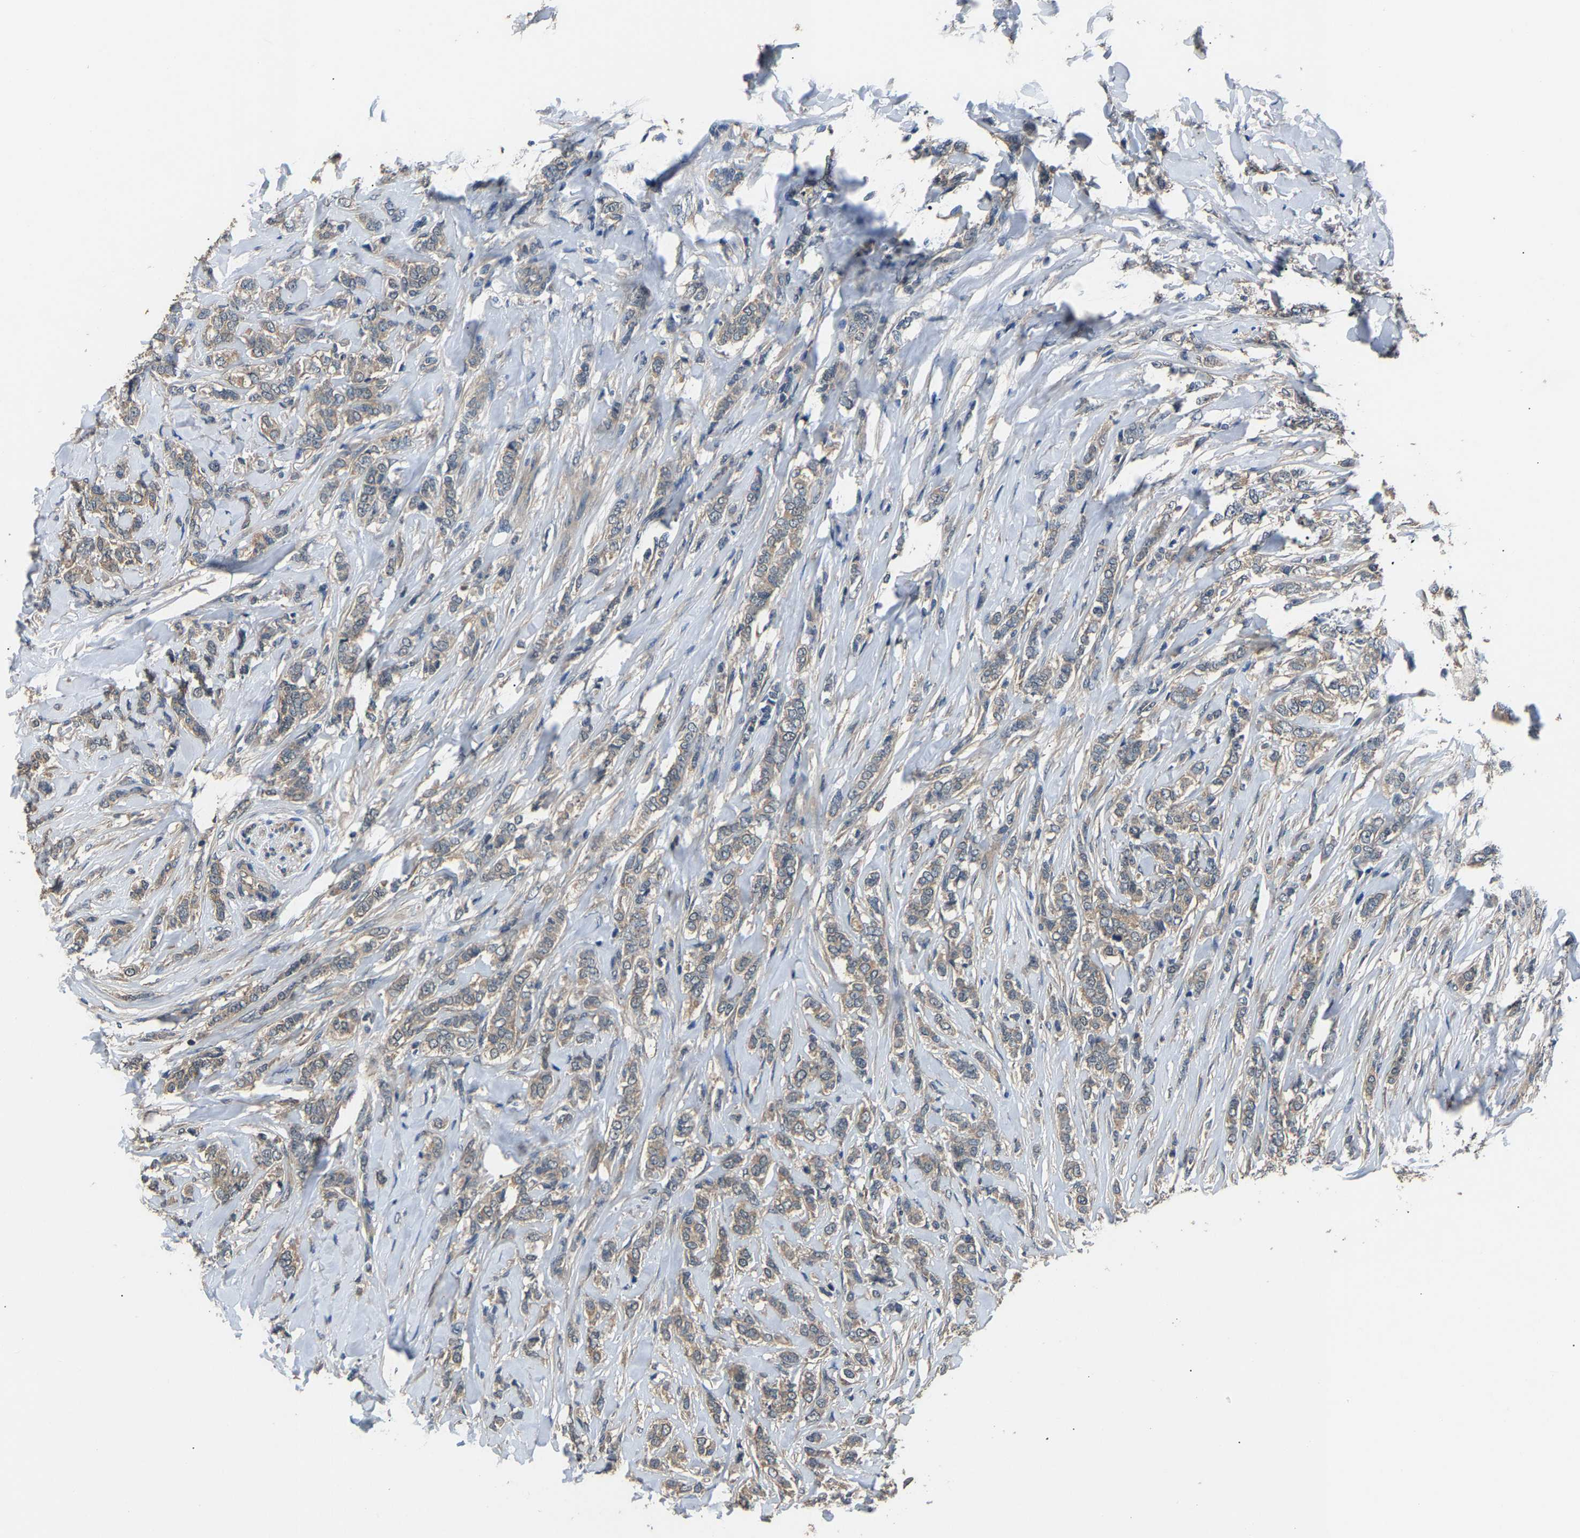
{"staining": {"intensity": "weak", "quantity": ">75%", "location": "cytoplasmic/membranous"}, "tissue": "breast cancer", "cell_type": "Tumor cells", "image_type": "cancer", "snomed": [{"axis": "morphology", "description": "Lobular carcinoma"}, {"axis": "topography", "description": "Skin"}, {"axis": "topography", "description": "Breast"}], "caption": "IHC photomicrograph of breast cancer (lobular carcinoma) stained for a protein (brown), which shows low levels of weak cytoplasmic/membranous expression in approximately >75% of tumor cells.", "gene": "ABCC9", "patient": {"sex": "female", "age": 46}}